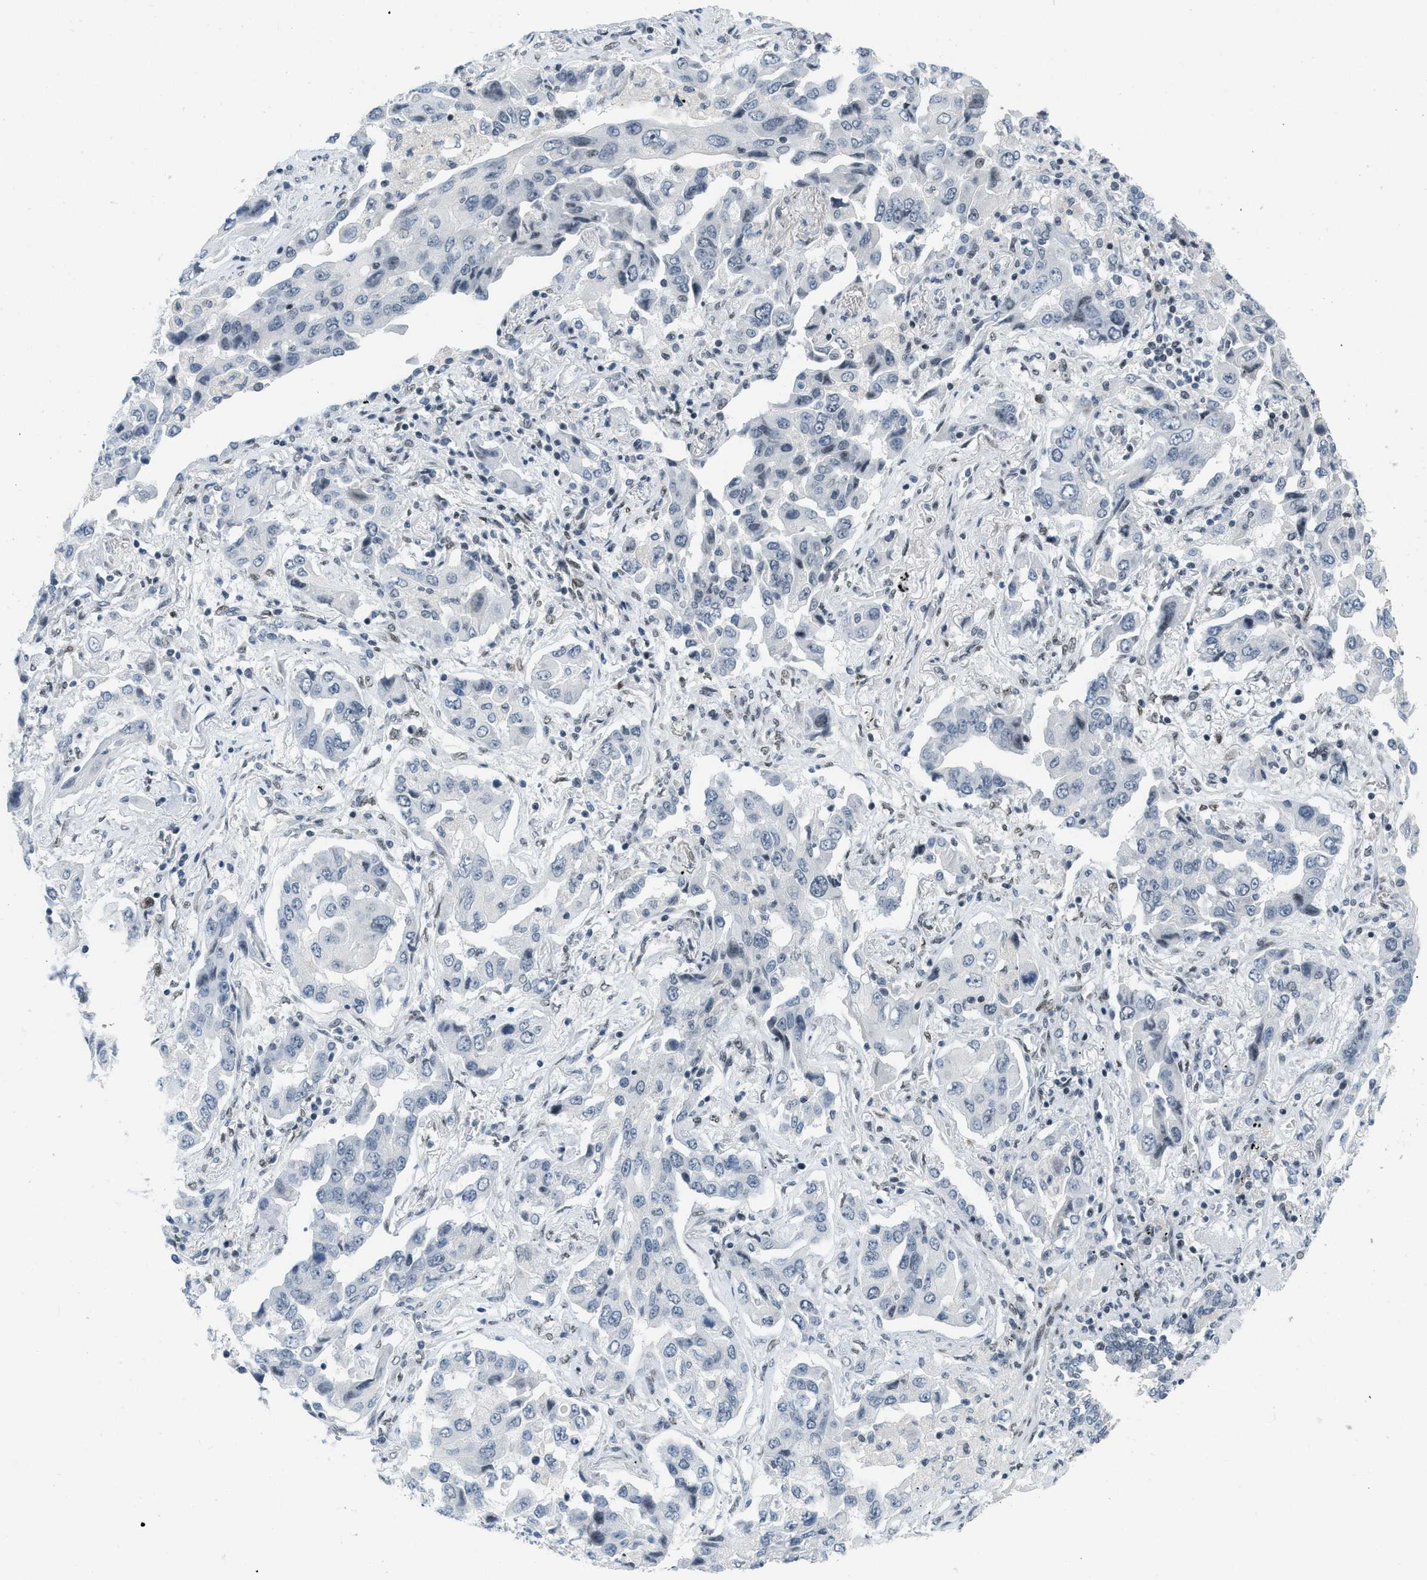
{"staining": {"intensity": "negative", "quantity": "none", "location": "none"}, "tissue": "lung cancer", "cell_type": "Tumor cells", "image_type": "cancer", "snomed": [{"axis": "morphology", "description": "Adenocarcinoma, NOS"}, {"axis": "topography", "description": "Lung"}], "caption": "Tumor cells are negative for protein expression in human lung cancer (adenocarcinoma).", "gene": "PBX1", "patient": {"sex": "female", "age": 65}}